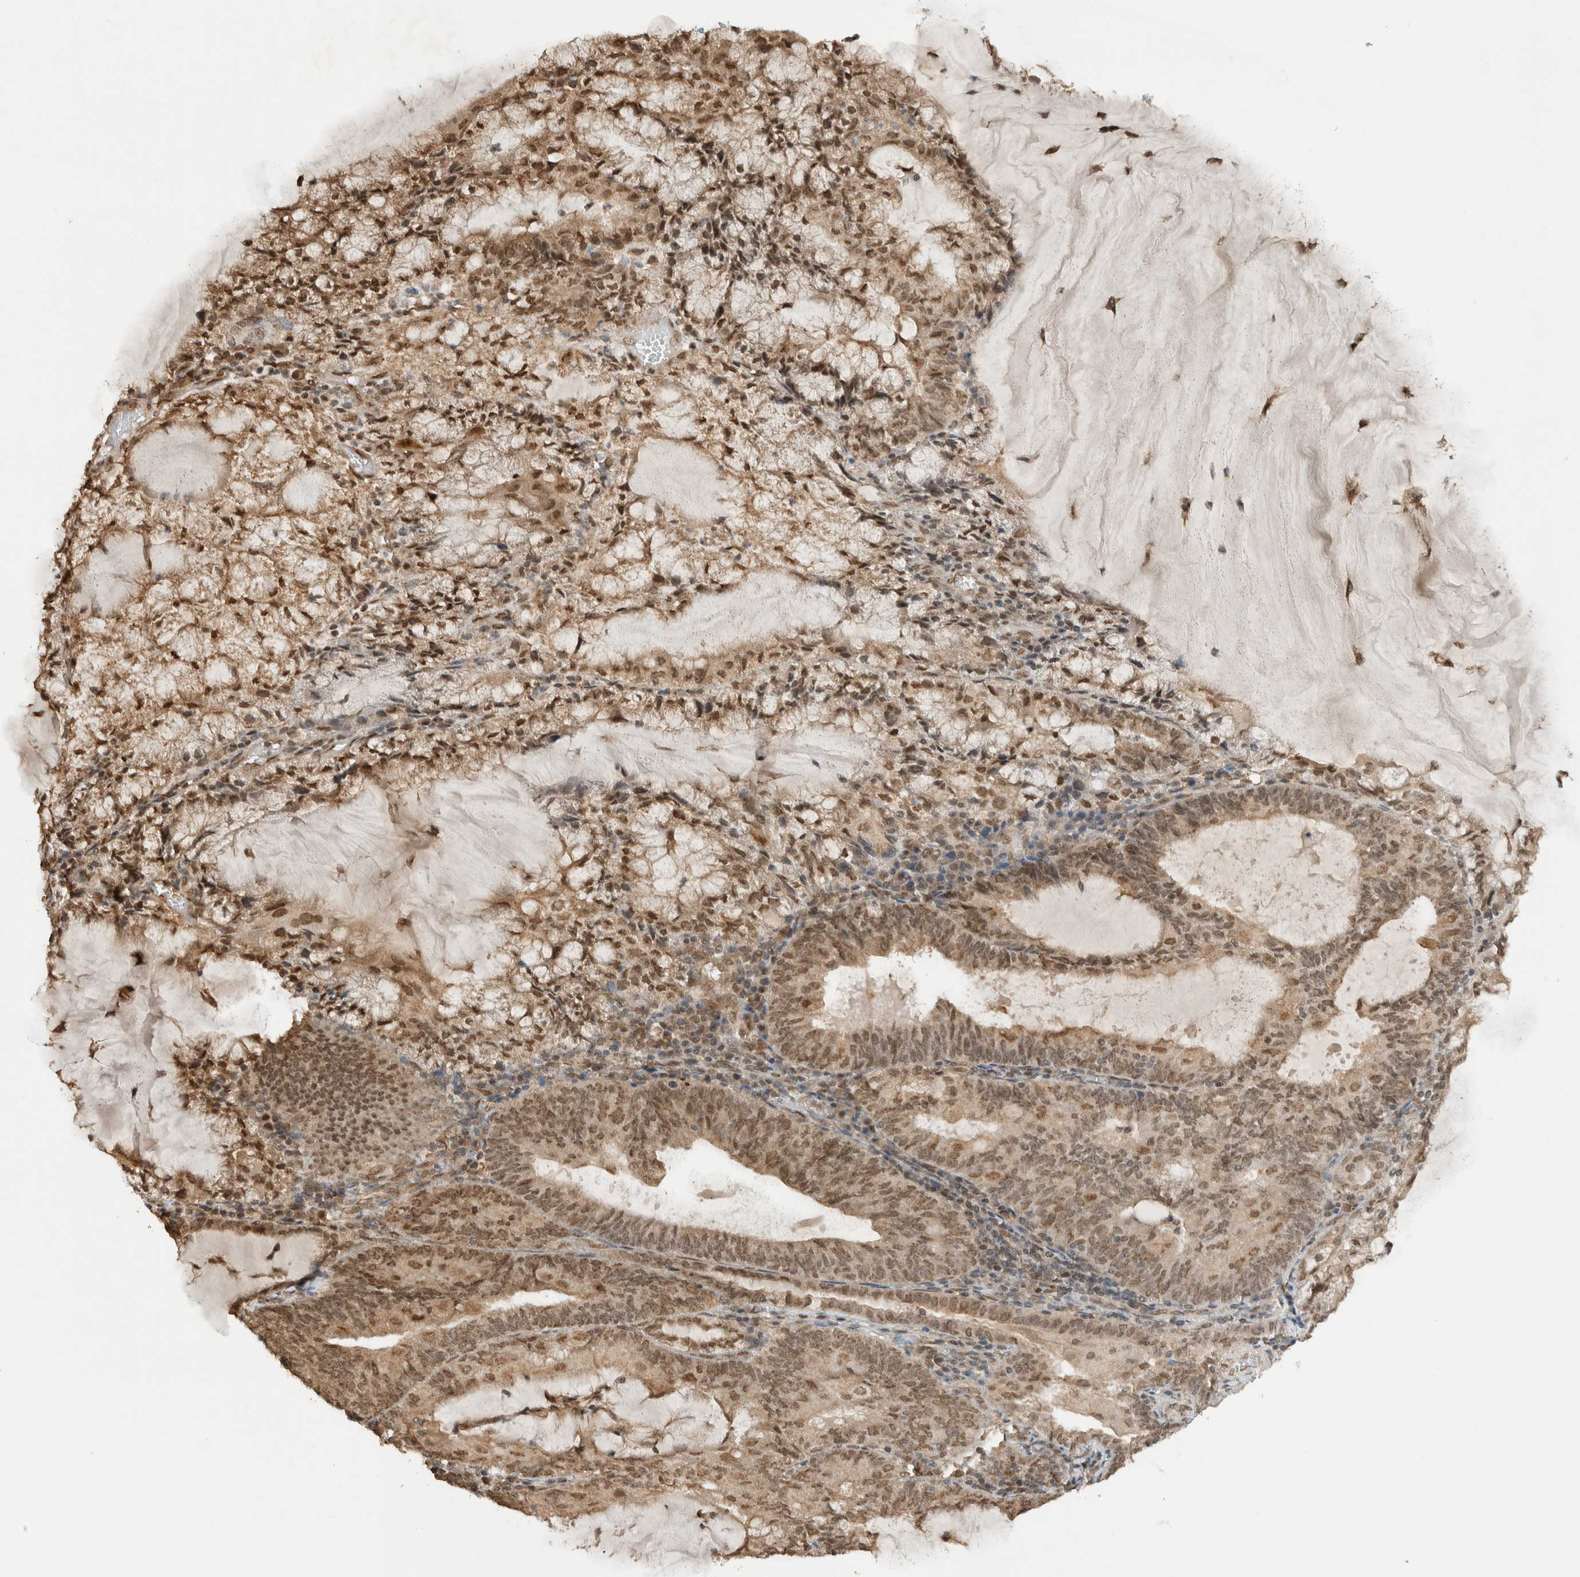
{"staining": {"intensity": "moderate", "quantity": ">75%", "location": "cytoplasmic/membranous,nuclear"}, "tissue": "endometrial cancer", "cell_type": "Tumor cells", "image_type": "cancer", "snomed": [{"axis": "morphology", "description": "Adenocarcinoma, NOS"}, {"axis": "topography", "description": "Endometrium"}], "caption": "IHC micrograph of endometrial cancer (adenocarcinoma) stained for a protein (brown), which displays medium levels of moderate cytoplasmic/membranous and nuclear expression in approximately >75% of tumor cells.", "gene": "C1orf21", "patient": {"sex": "female", "age": 81}}